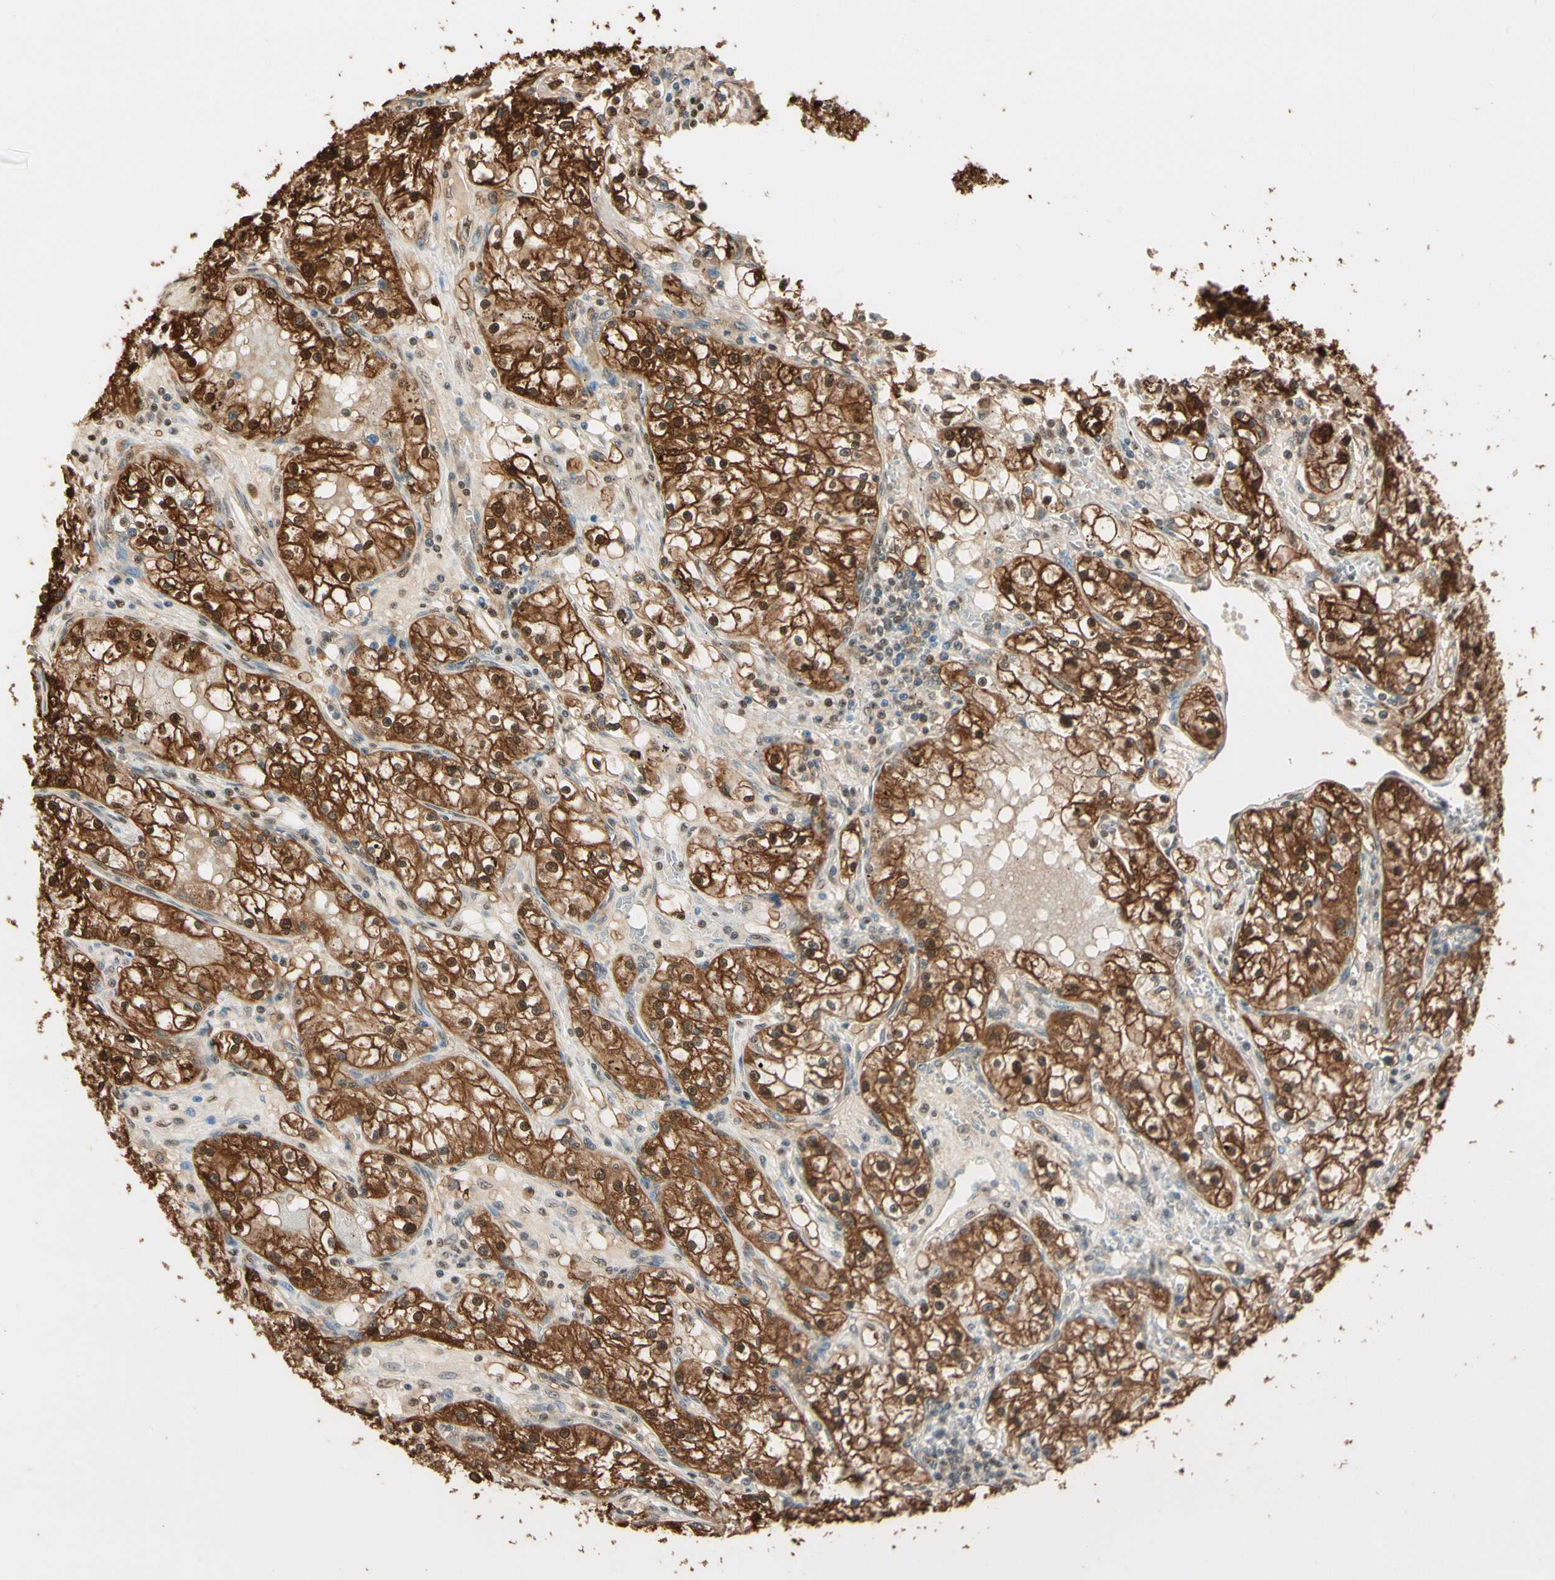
{"staining": {"intensity": "moderate", "quantity": ">75%", "location": "cytoplasmic/membranous,nuclear"}, "tissue": "renal cancer", "cell_type": "Tumor cells", "image_type": "cancer", "snomed": [{"axis": "morphology", "description": "Adenocarcinoma, NOS"}, {"axis": "topography", "description": "Kidney"}], "caption": "Immunohistochemical staining of renal adenocarcinoma exhibits medium levels of moderate cytoplasmic/membranous and nuclear protein expression in approximately >75% of tumor cells. (Brightfield microscopy of DAB IHC at high magnification).", "gene": "PNCK", "patient": {"sex": "male", "age": 56}}